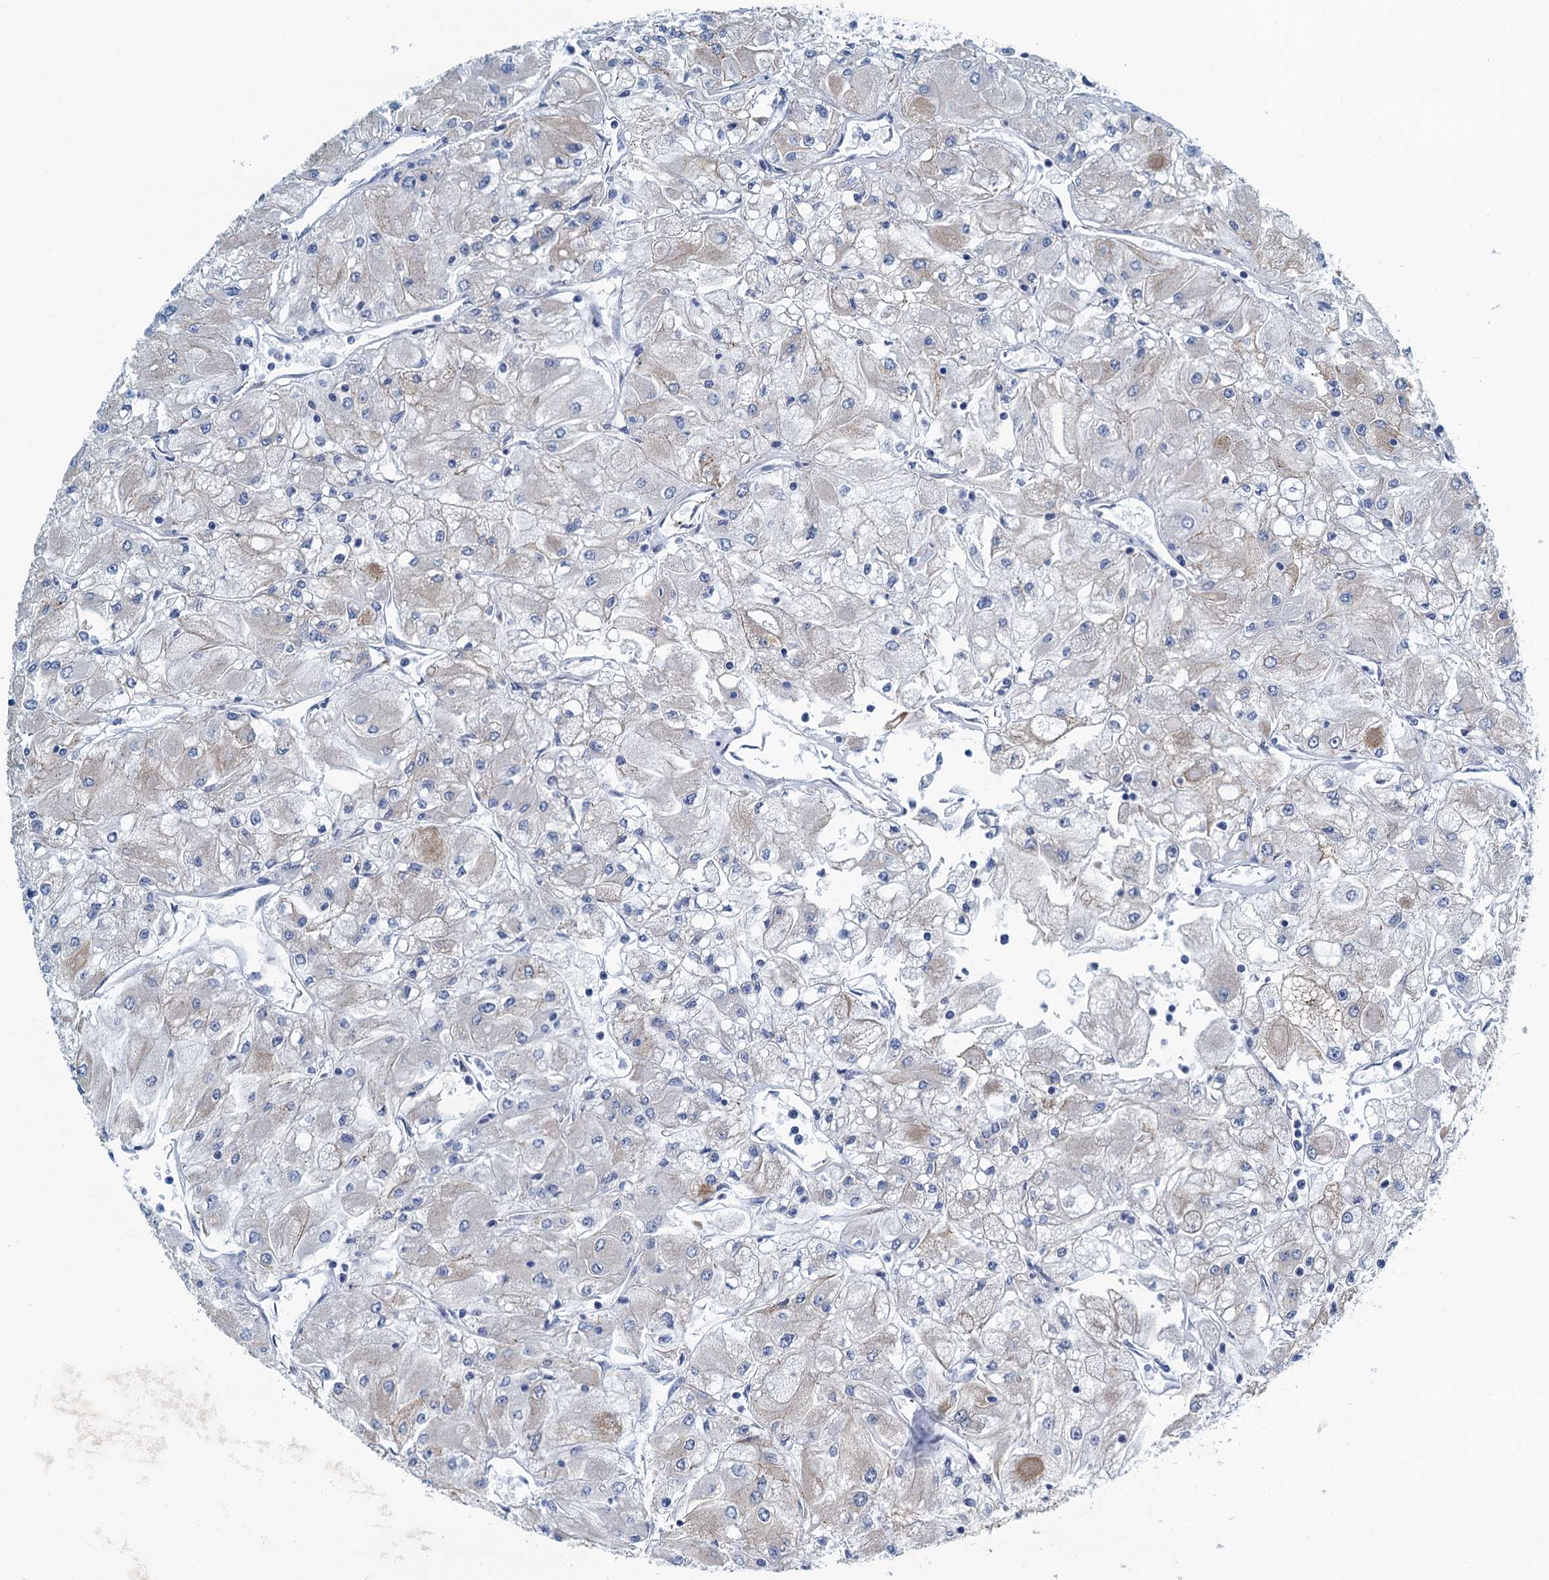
{"staining": {"intensity": "negative", "quantity": "none", "location": "none"}, "tissue": "renal cancer", "cell_type": "Tumor cells", "image_type": "cancer", "snomed": [{"axis": "morphology", "description": "Adenocarcinoma, NOS"}, {"axis": "topography", "description": "Kidney"}], "caption": "The immunohistochemistry histopathology image has no significant positivity in tumor cells of renal adenocarcinoma tissue. (DAB immunohistochemistry, high magnification).", "gene": "C10orf88", "patient": {"sex": "male", "age": 80}}